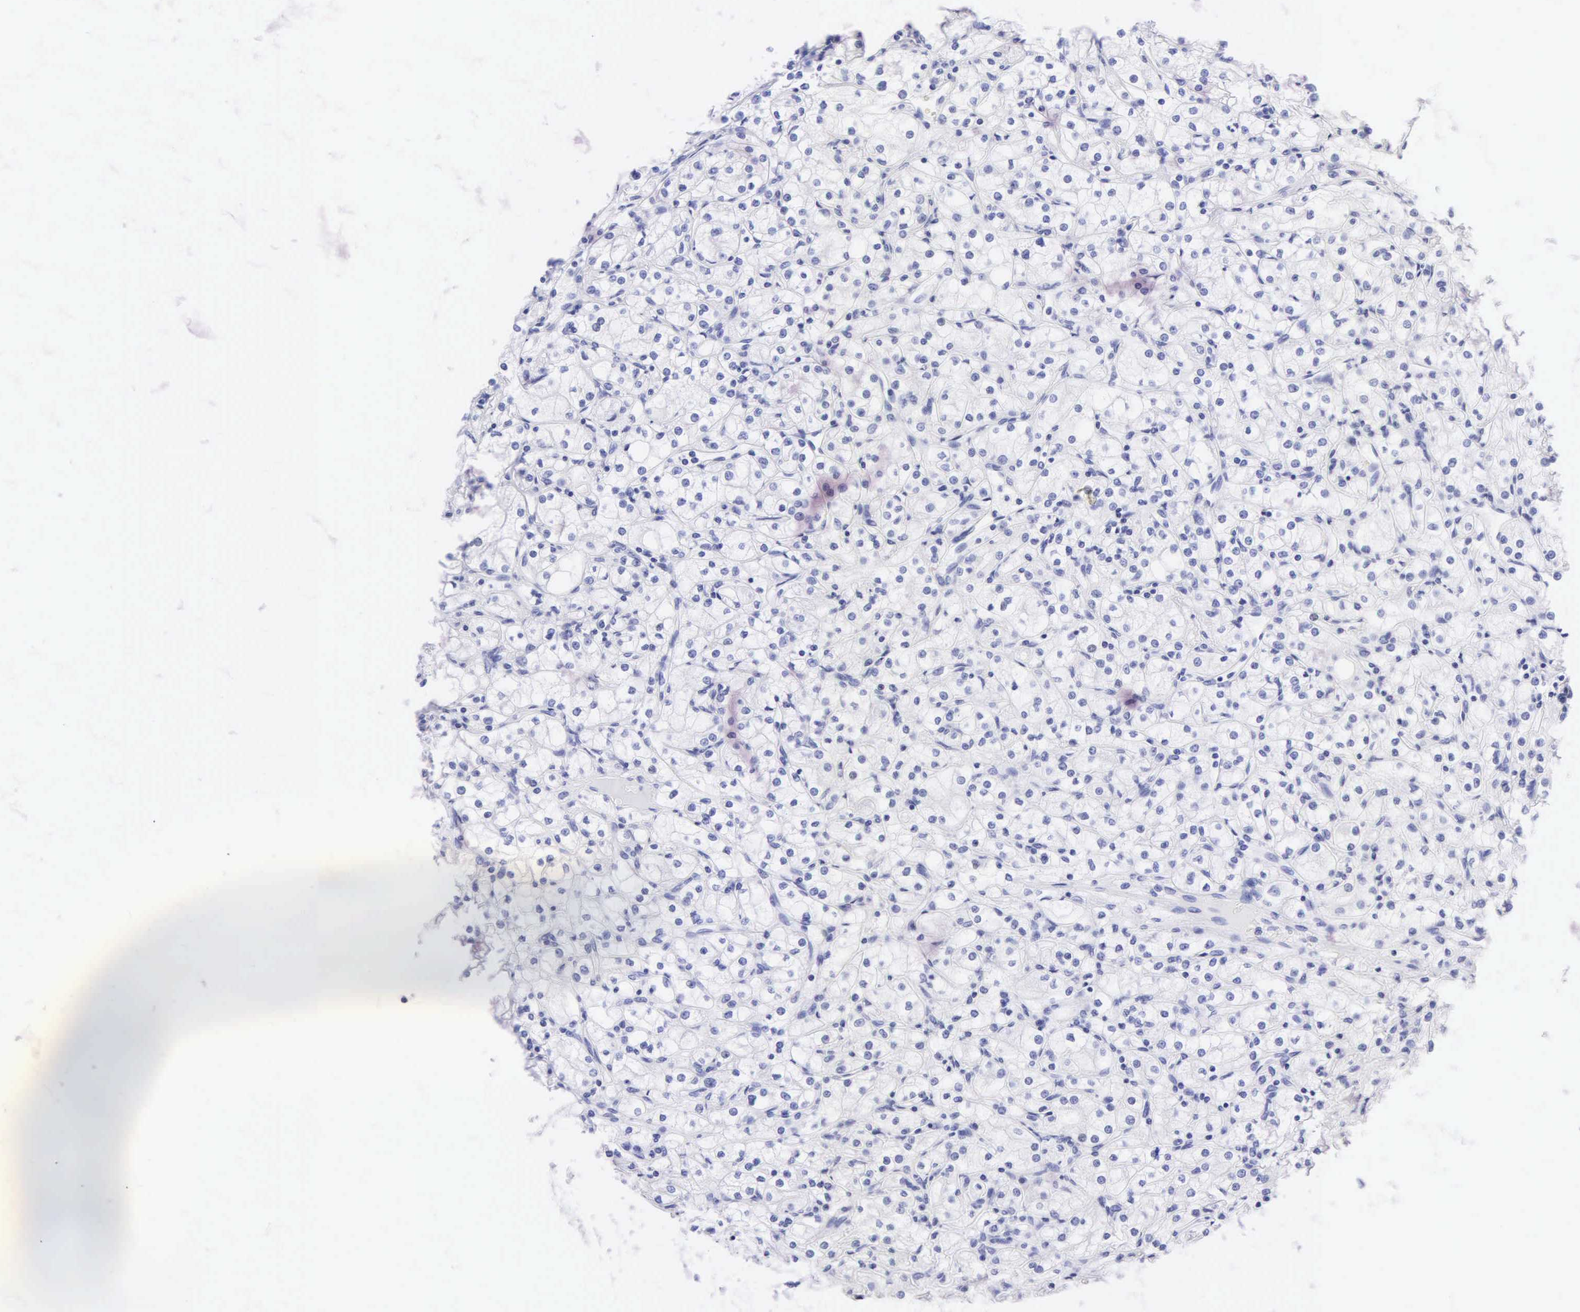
{"staining": {"intensity": "negative", "quantity": "none", "location": "none"}, "tissue": "renal cancer", "cell_type": "Tumor cells", "image_type": "cancer", "snomed": [{"axis": "morphology", "description": "Adenocarcinoma, NOS"}, {"axis": "topography", "description": "Kidney"}], "caption": "Micrograph shows no significant protein positivity in tumor cells of renal adenocarcinoma.", "gene": "KRT20", "patient": {"sex": "male", "age": 61}}